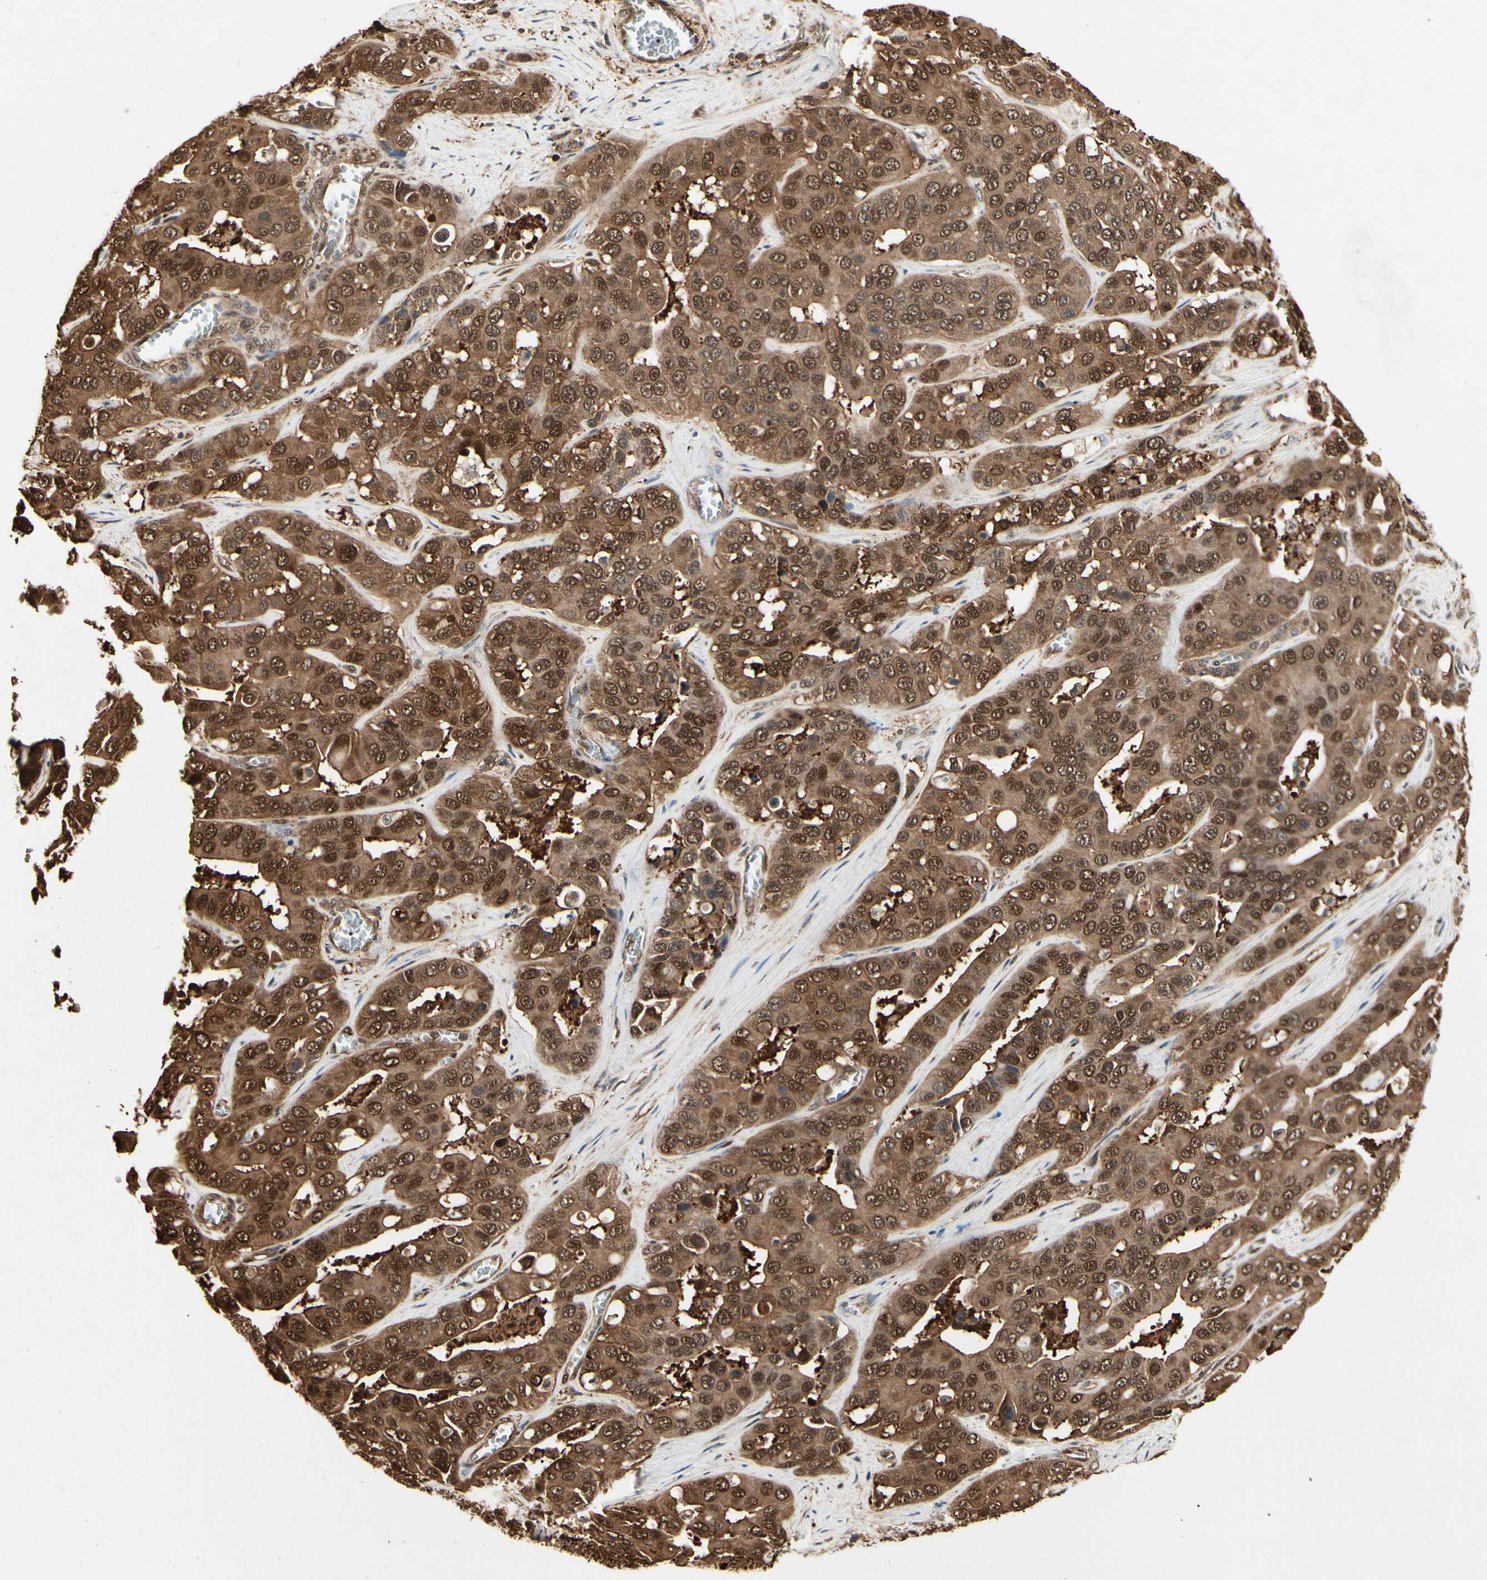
{"staining": {"intensity": "strong", "quantity": ">75%", "location": "cytoplasmic/membranous,nuclear"}, "tissue": "liver cancer", "cell_type": "Tumor cells", "image_type": "cancer", "snomed": [{"axis": "morphology", "description": "Cholangiocarcinoma"}, {"axis": "topography", "description": "Liver"}], "caption": "IHC of human liver cholangiocarcinoma displays high levels of strong cytoplasmic/membranous and nuclear expression in approximately >75% of tumor cells.", "gene": "YWHAQ", "patient": {"sex": "female", "age": 52}}